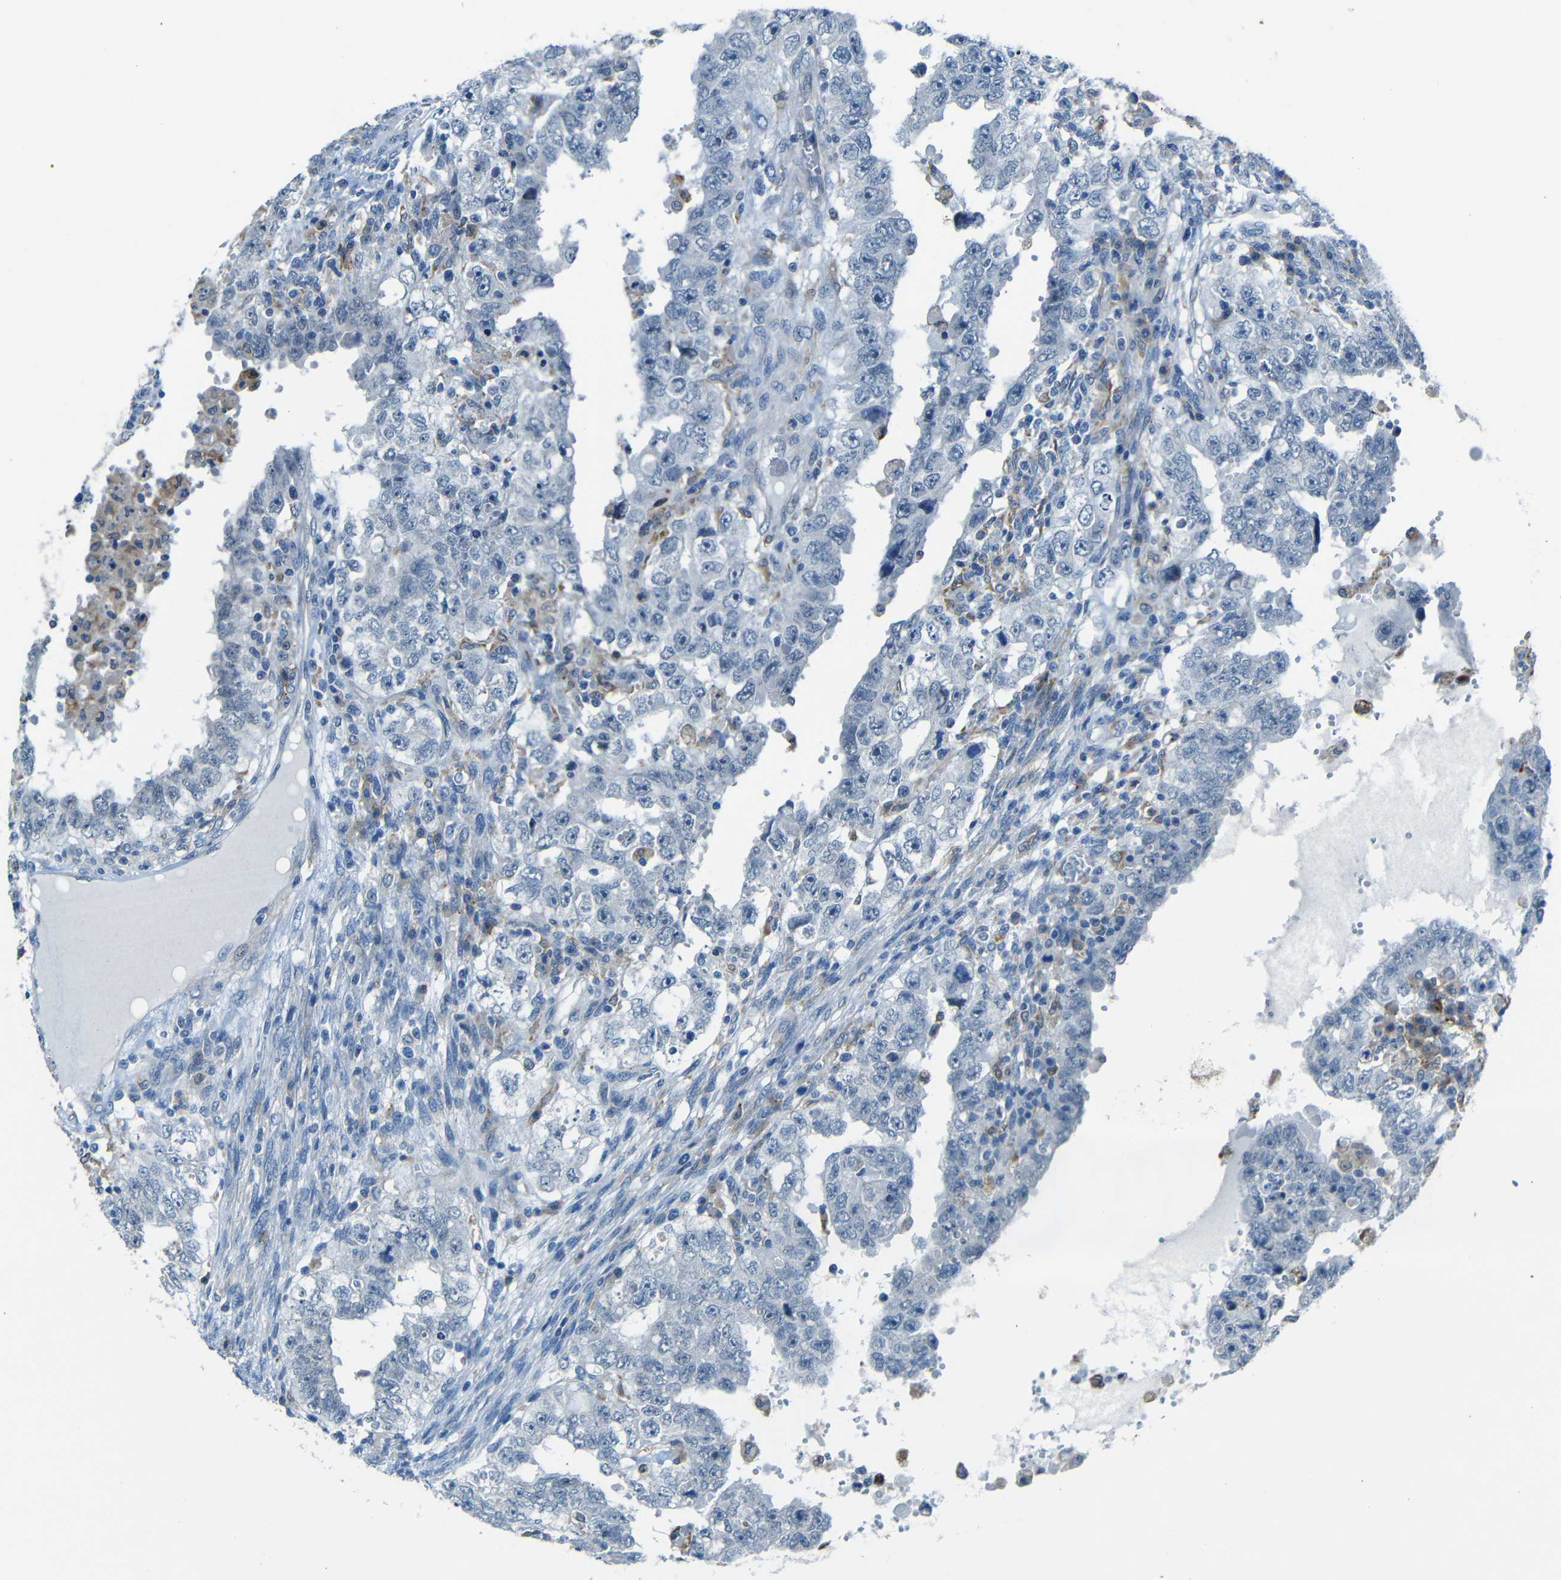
{"staining": {"intensity": "negative", "quantity": "none", "location": "none"}, "tissue": "testis cancer", "cell_type": "Tumor cells", "image_type": "cancer", "snomed": [{"axis": "morphology", "description": "Carcinoma, Embryonal, NOS"}, {"axis": "topography", "description": "Testis"}], "caption": "A high-resolution micrograph shows immunohistochemistry staining of embryonal carcinoma (testis), which reveals no significant expression in tumor cells.", "gene": "ANKRD22", "patient": {"sex": "male", "age": 26}}